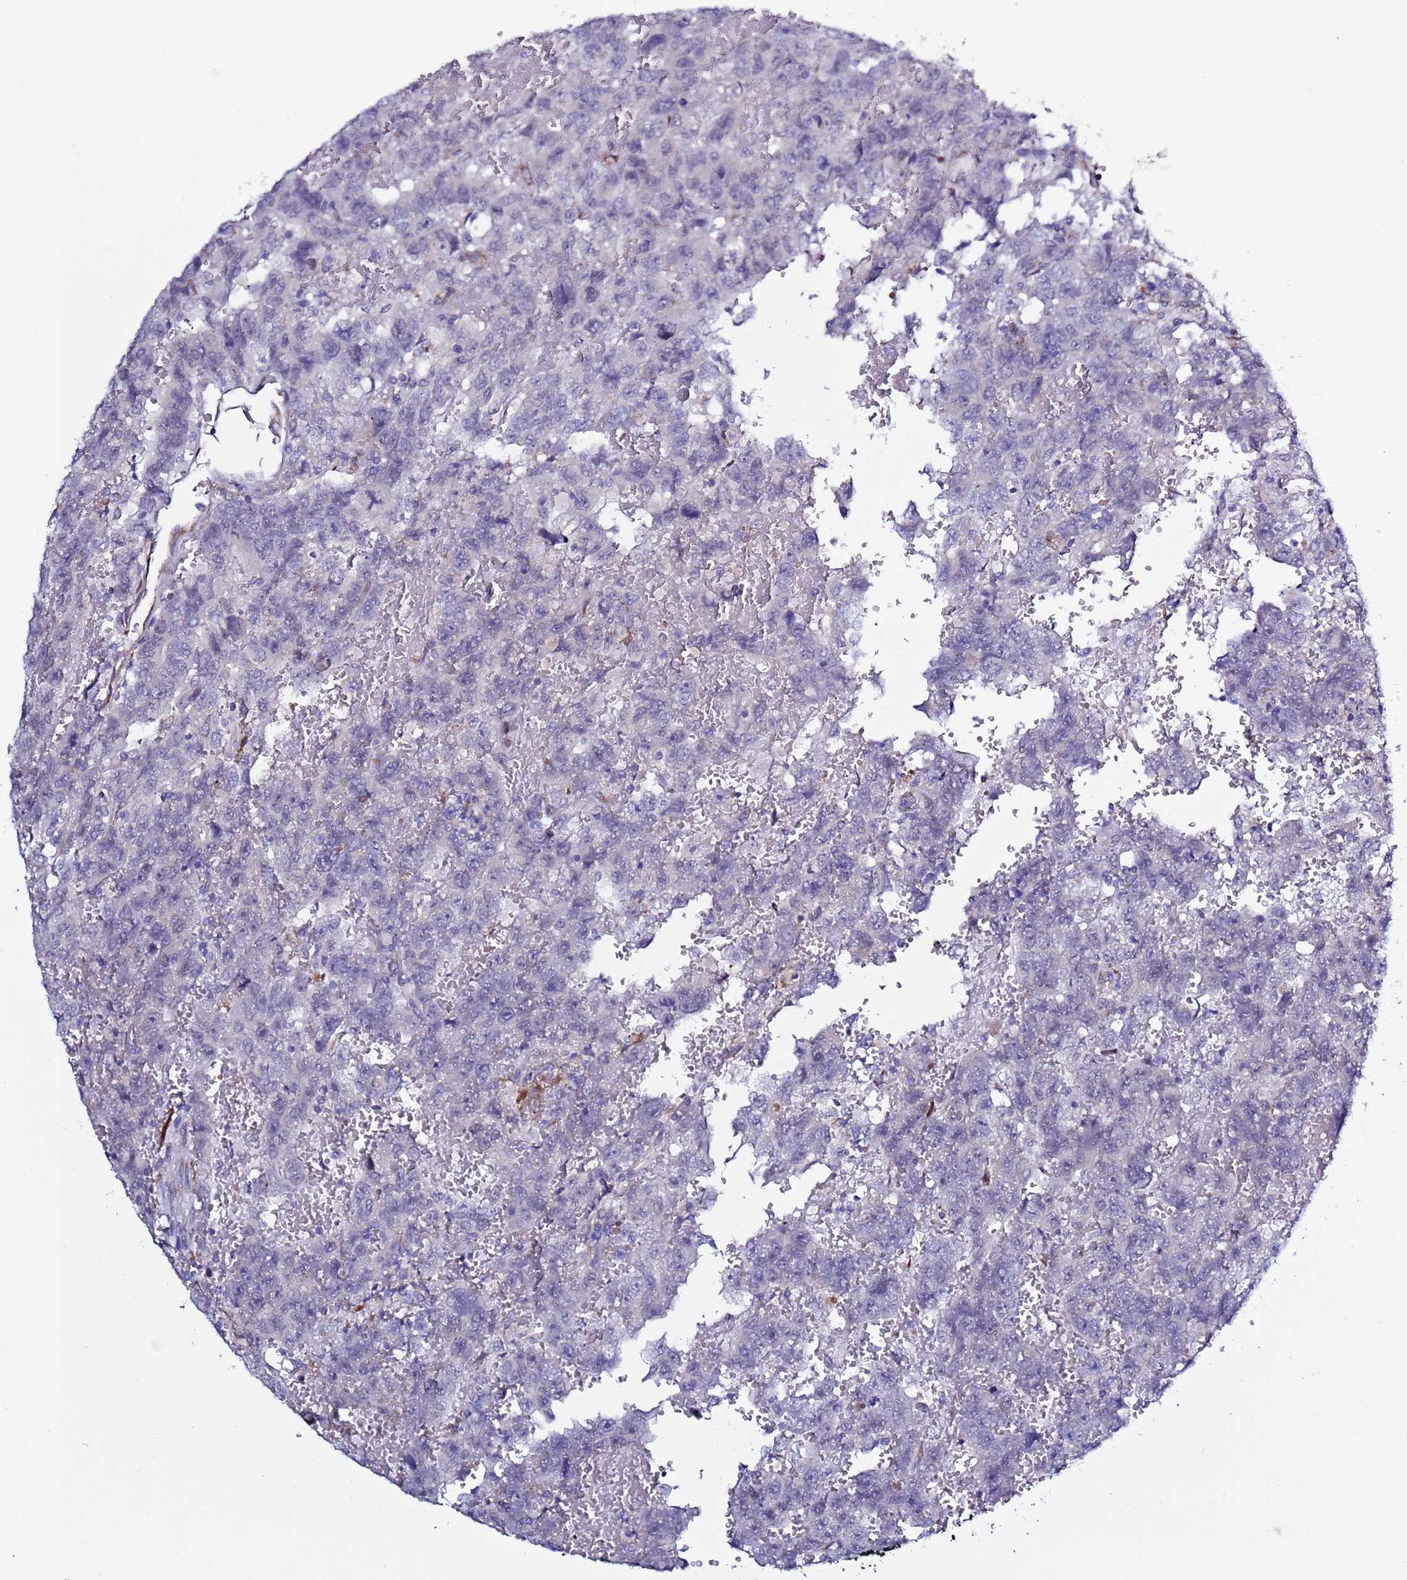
{"staining": {"intensity": "negative", "quantity": "none", "location": "none"}, "tissue": "testis cancer", "cell_type": "Tumor cells", "image_type": "cancer", "snomed": [{"axis": "morphology", "description": "Carcinoma, Embryonal, NOS"}, {"axis": "topography", "description": "Testis"}], "caption": "DAB immunohistochemical staining of testis embryonal carcinoma shows no significant positivity in tumor cells.", "gene": "ABHD17B", "patient": {"sex": "male", "age": 45}}